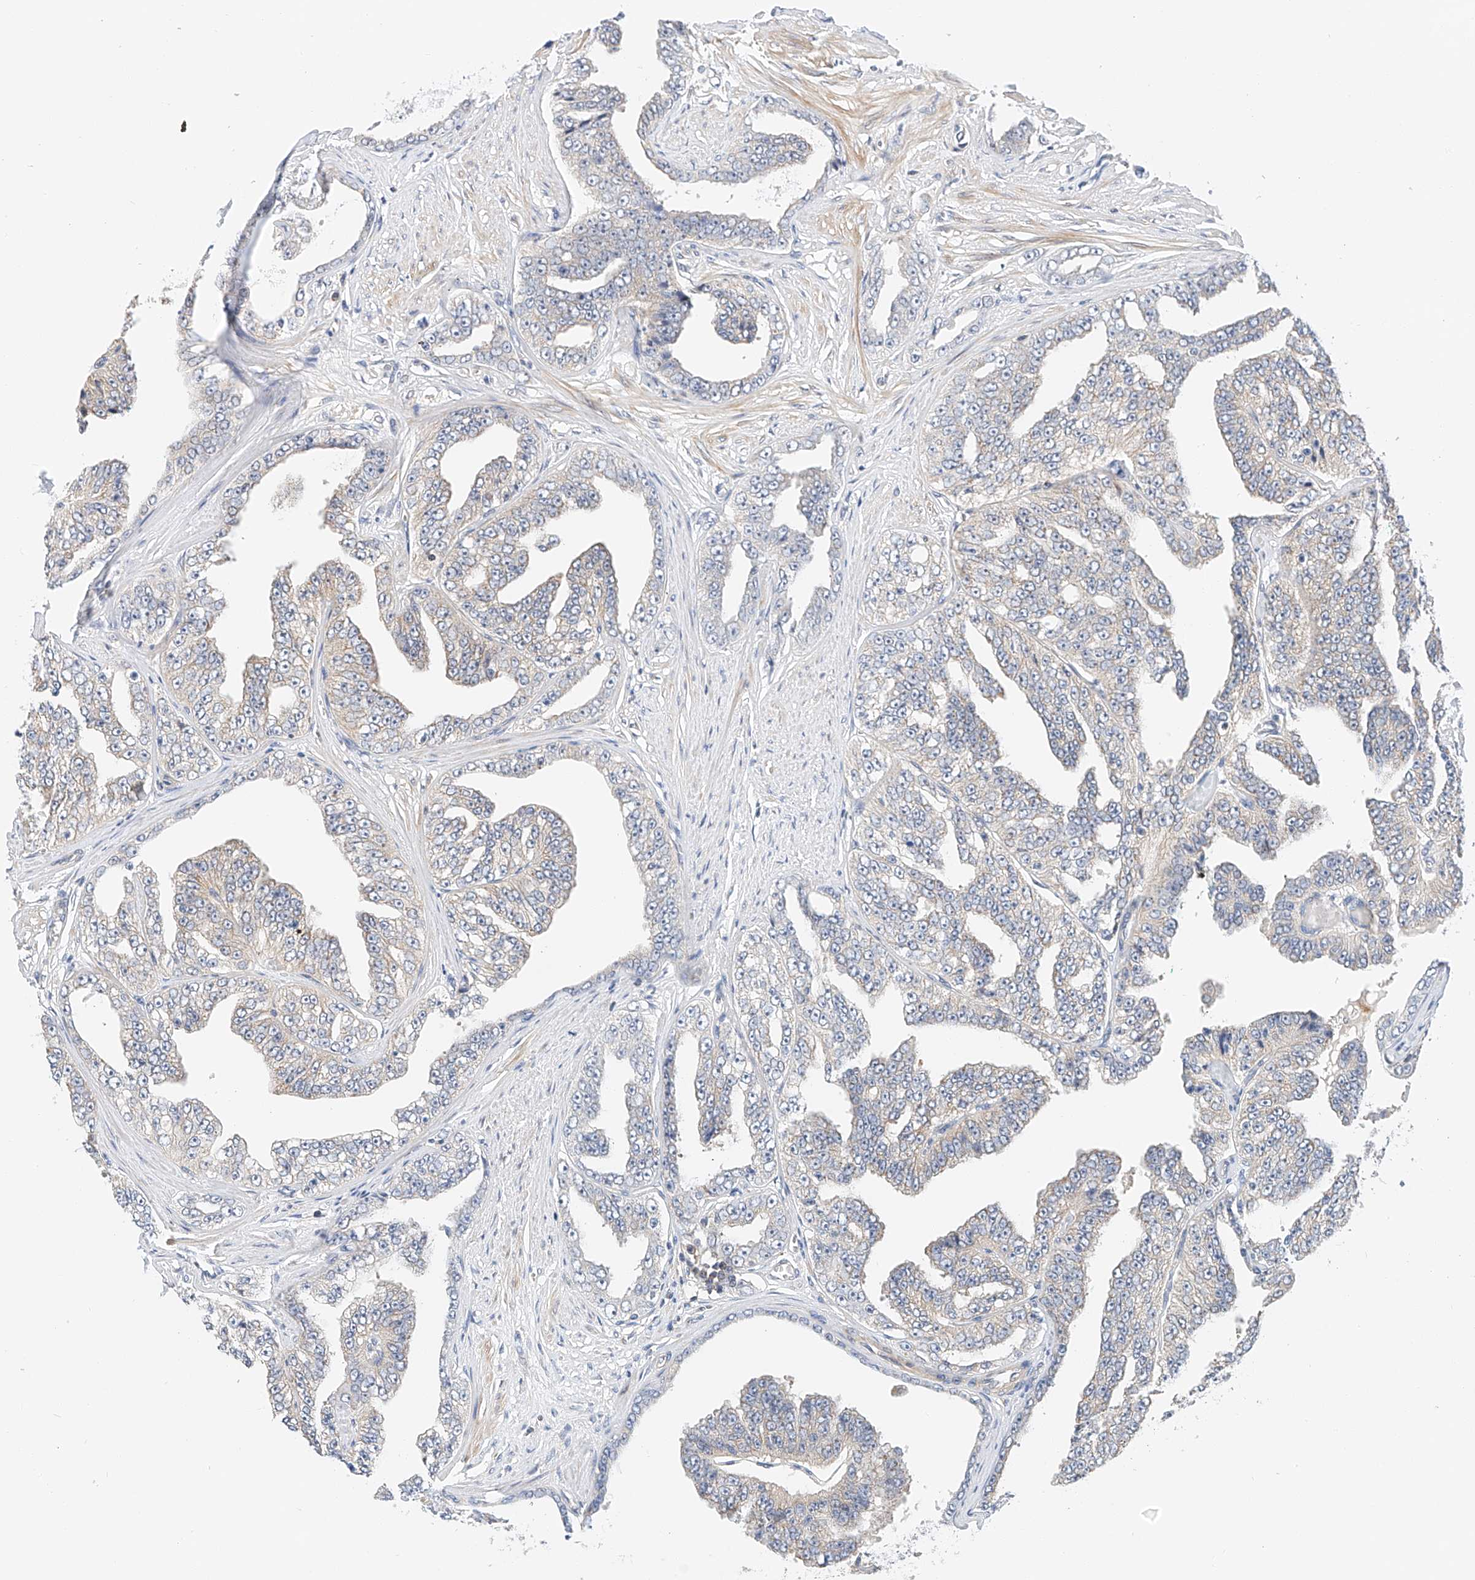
{"staining": {"intensity": "negative", "quantity": "none", "location": "none"}, "tissue": "prostate cancer", "cell_type": "Tumor cells", "image_type": "cancer", "snomed": [{"axis": "morphology", "description": "Adenocarcinoma, High grade"}, {"axis": "topography", "description": "Prostate"}], "caption": "Prostate cancer (high-grade adenocarcinoma) stained for a protein using immunohistochemistry (IHC) exhibits no positivity tumor cells.", "gene": "MFN2", "patient": {"sex": "male", "age": 71}}